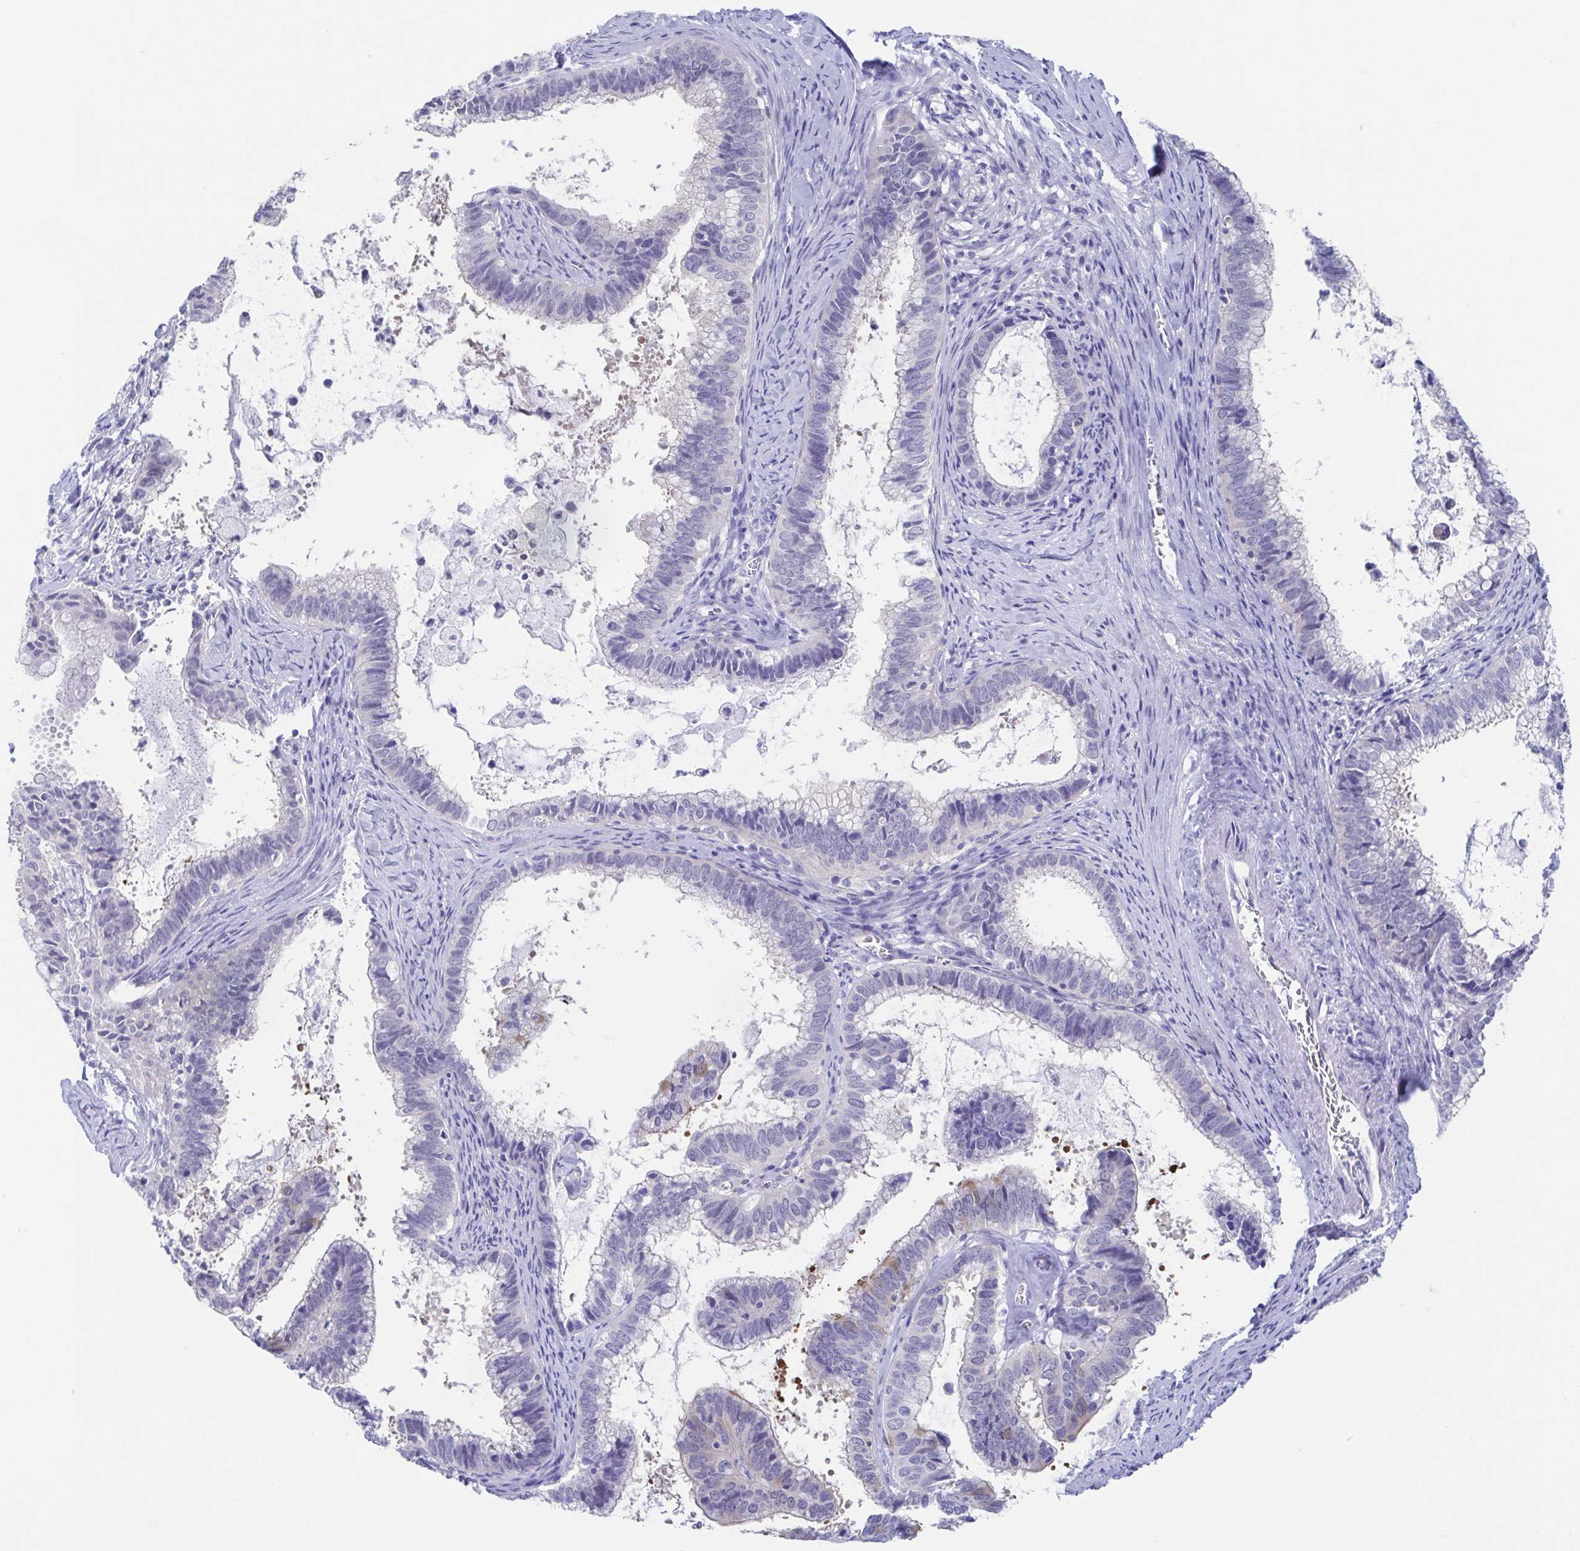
{"staining": {"intensity": "negative", "quantity": "none", "location": "none"}, "tissue": "cervical cancer", "cell_type": "Tumor cells", "image_type": "cancer", "snomed": [{"axis": "morphology", "description": "Adenocarcinoma, NOS"}, {"axis": "topography", "description": "Cervix"}], "caption": "Immunohistochemical staining of cervical adenocarcinoma exhibits no significant expression in tumor cells.", "gene": "TEX12", "patient": {"sex": "female", "age": 61}}